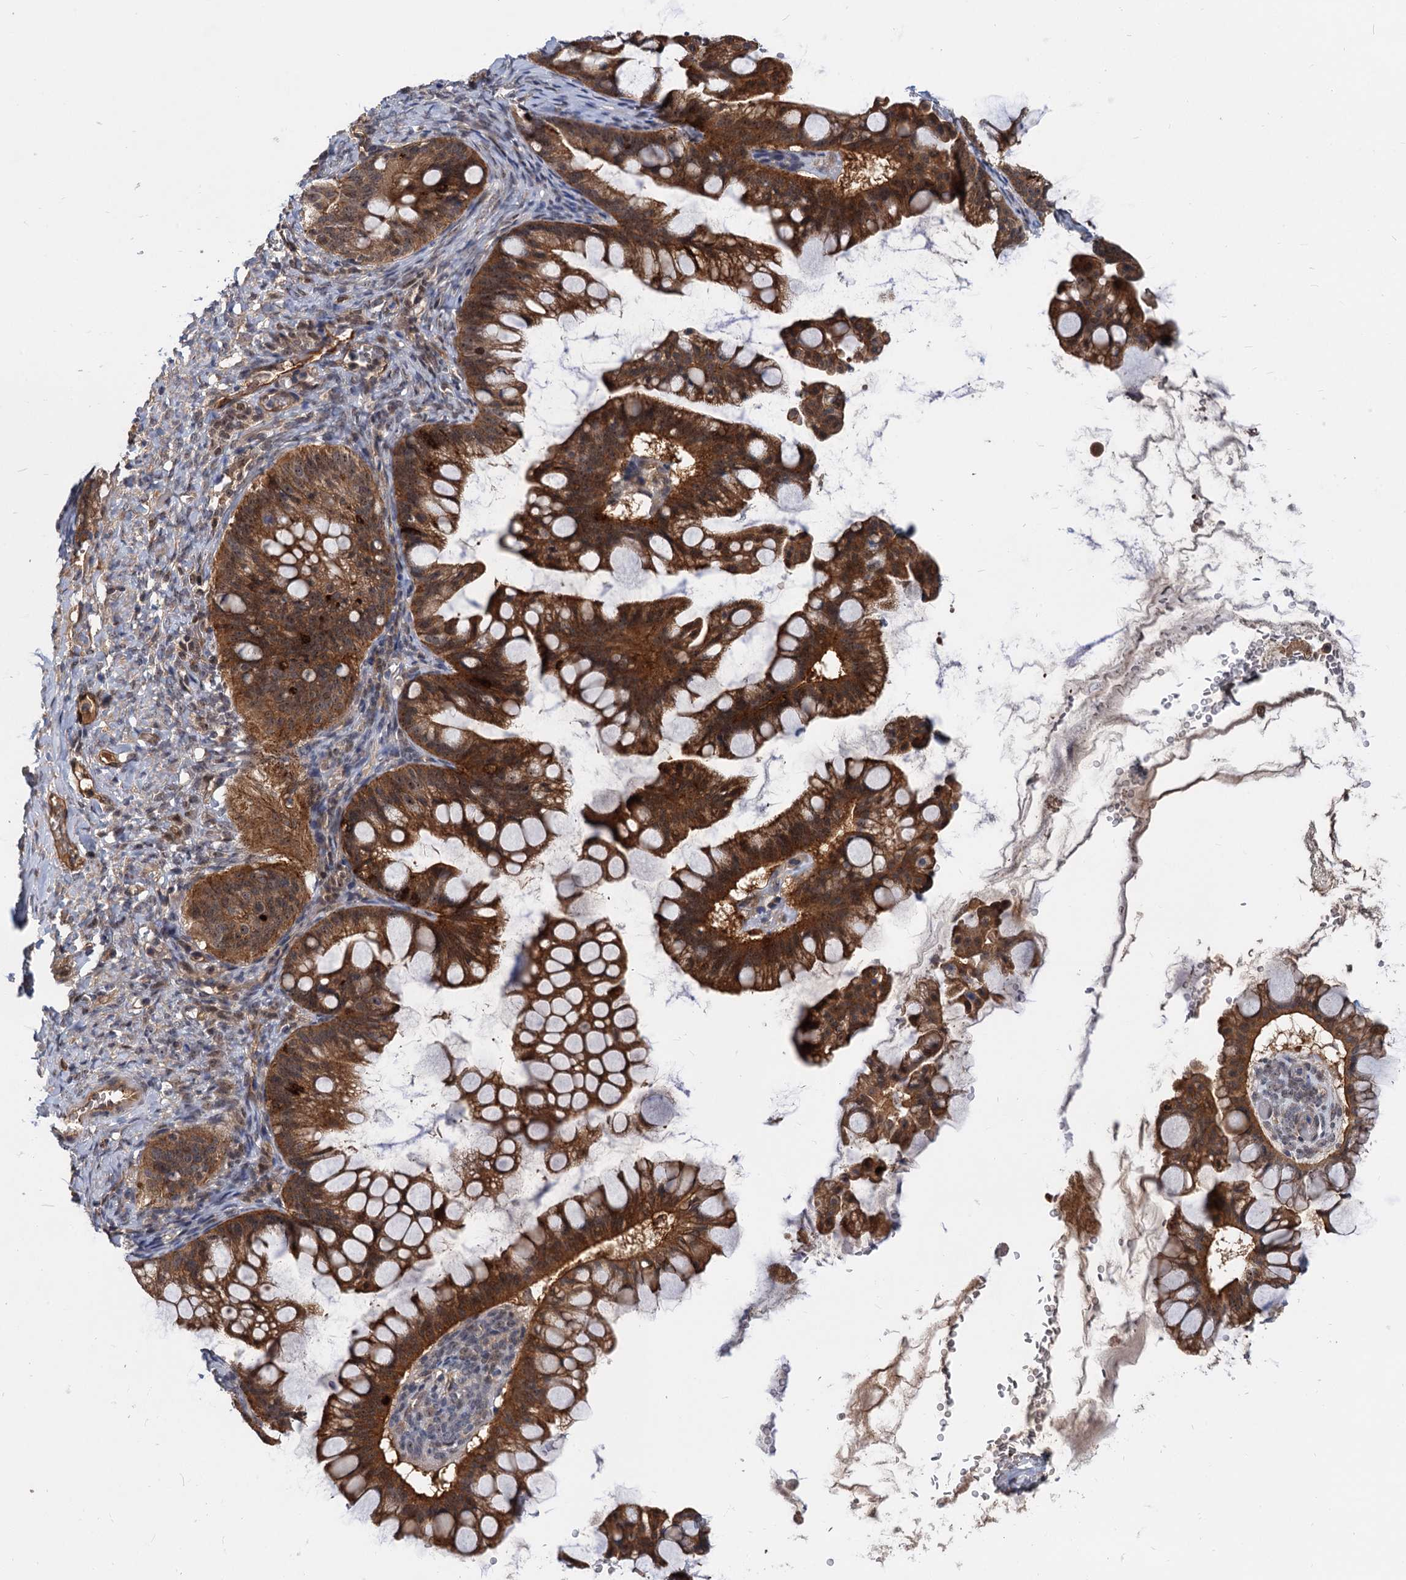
{"staining": {"intensity": "strong", "quantity": ">75%", "location": "cytoplasmic/membranous"}, "tissue": "ovarian cancer", "cell_type": "Tumor cells", "image_type": "cancer", "snomed": [{"axis": "morphology", "description": "Cystadenocarcinoma, mucinous, NOS"}, {"axis": "topography", "description": "Ovary"}], "caption": "Protein staining displays strong cytoplasmic/membranous positivity in about >75% of tumor cells in ovarian cancer. (DAB (3,3'-diaminobenzidine) IHC with brightfield microscopy, high magnification).", "gene": "SNX15", "patient": {"sex": "female", "age": 73}}